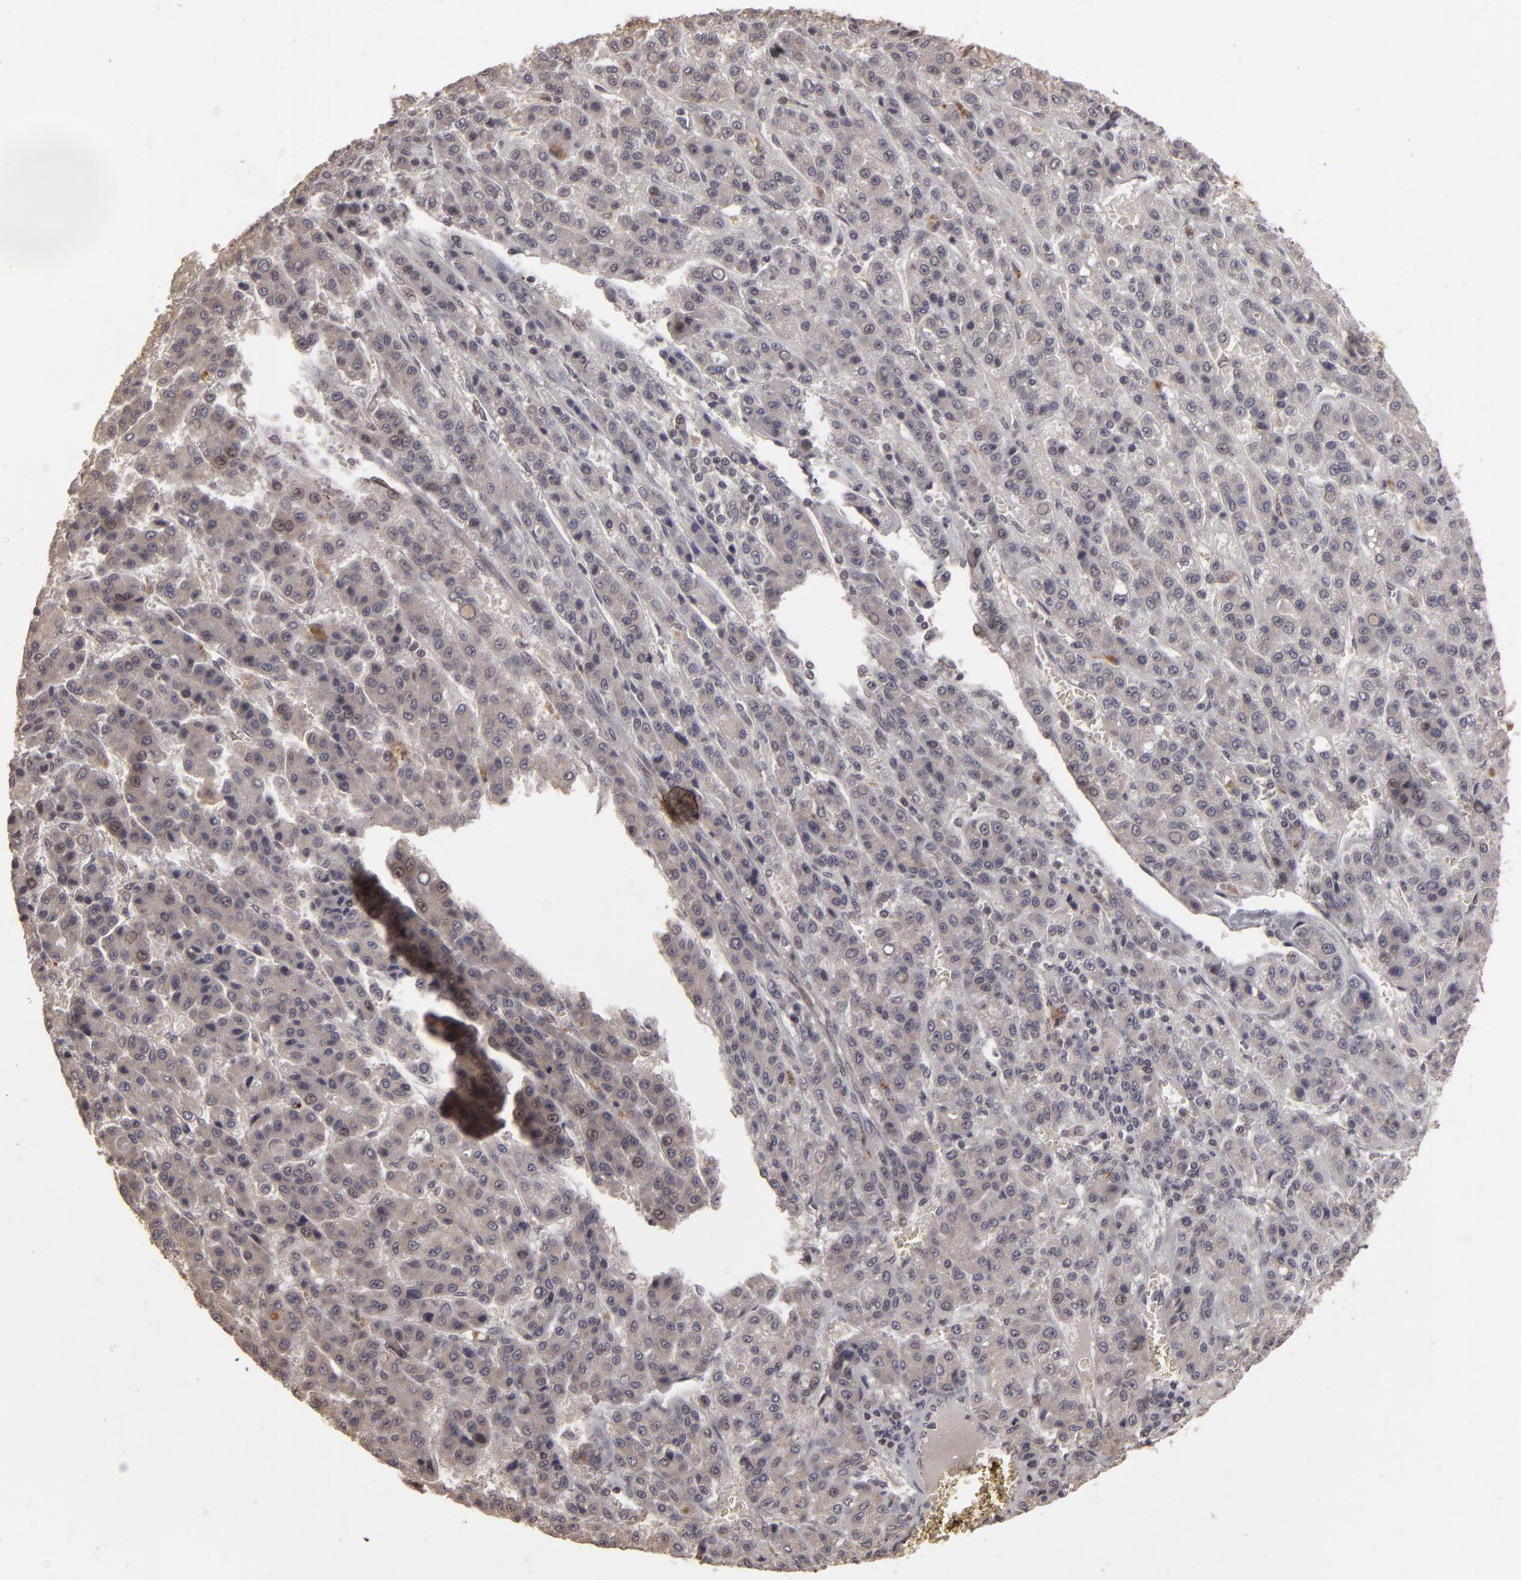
{"staining": {"intensity": "negative", "quantity": "none", "location": "none"}, "tissue": "liver cancer", "cell_type": "Tumor cells", "image_type": "cancer", "snomed": [{"axis": "morphology", "description": "Carcinoma, Hepatocellular, NOS"}, {"axis": "topography", "description": "Liver"}], "caption": "A micrograph of liver hepatocellular carcinoma stained for a protein demonstrates no brown staining in tumor cells.", "gene": "DFFA", "patient": {"sex": "male", "age": 70}}